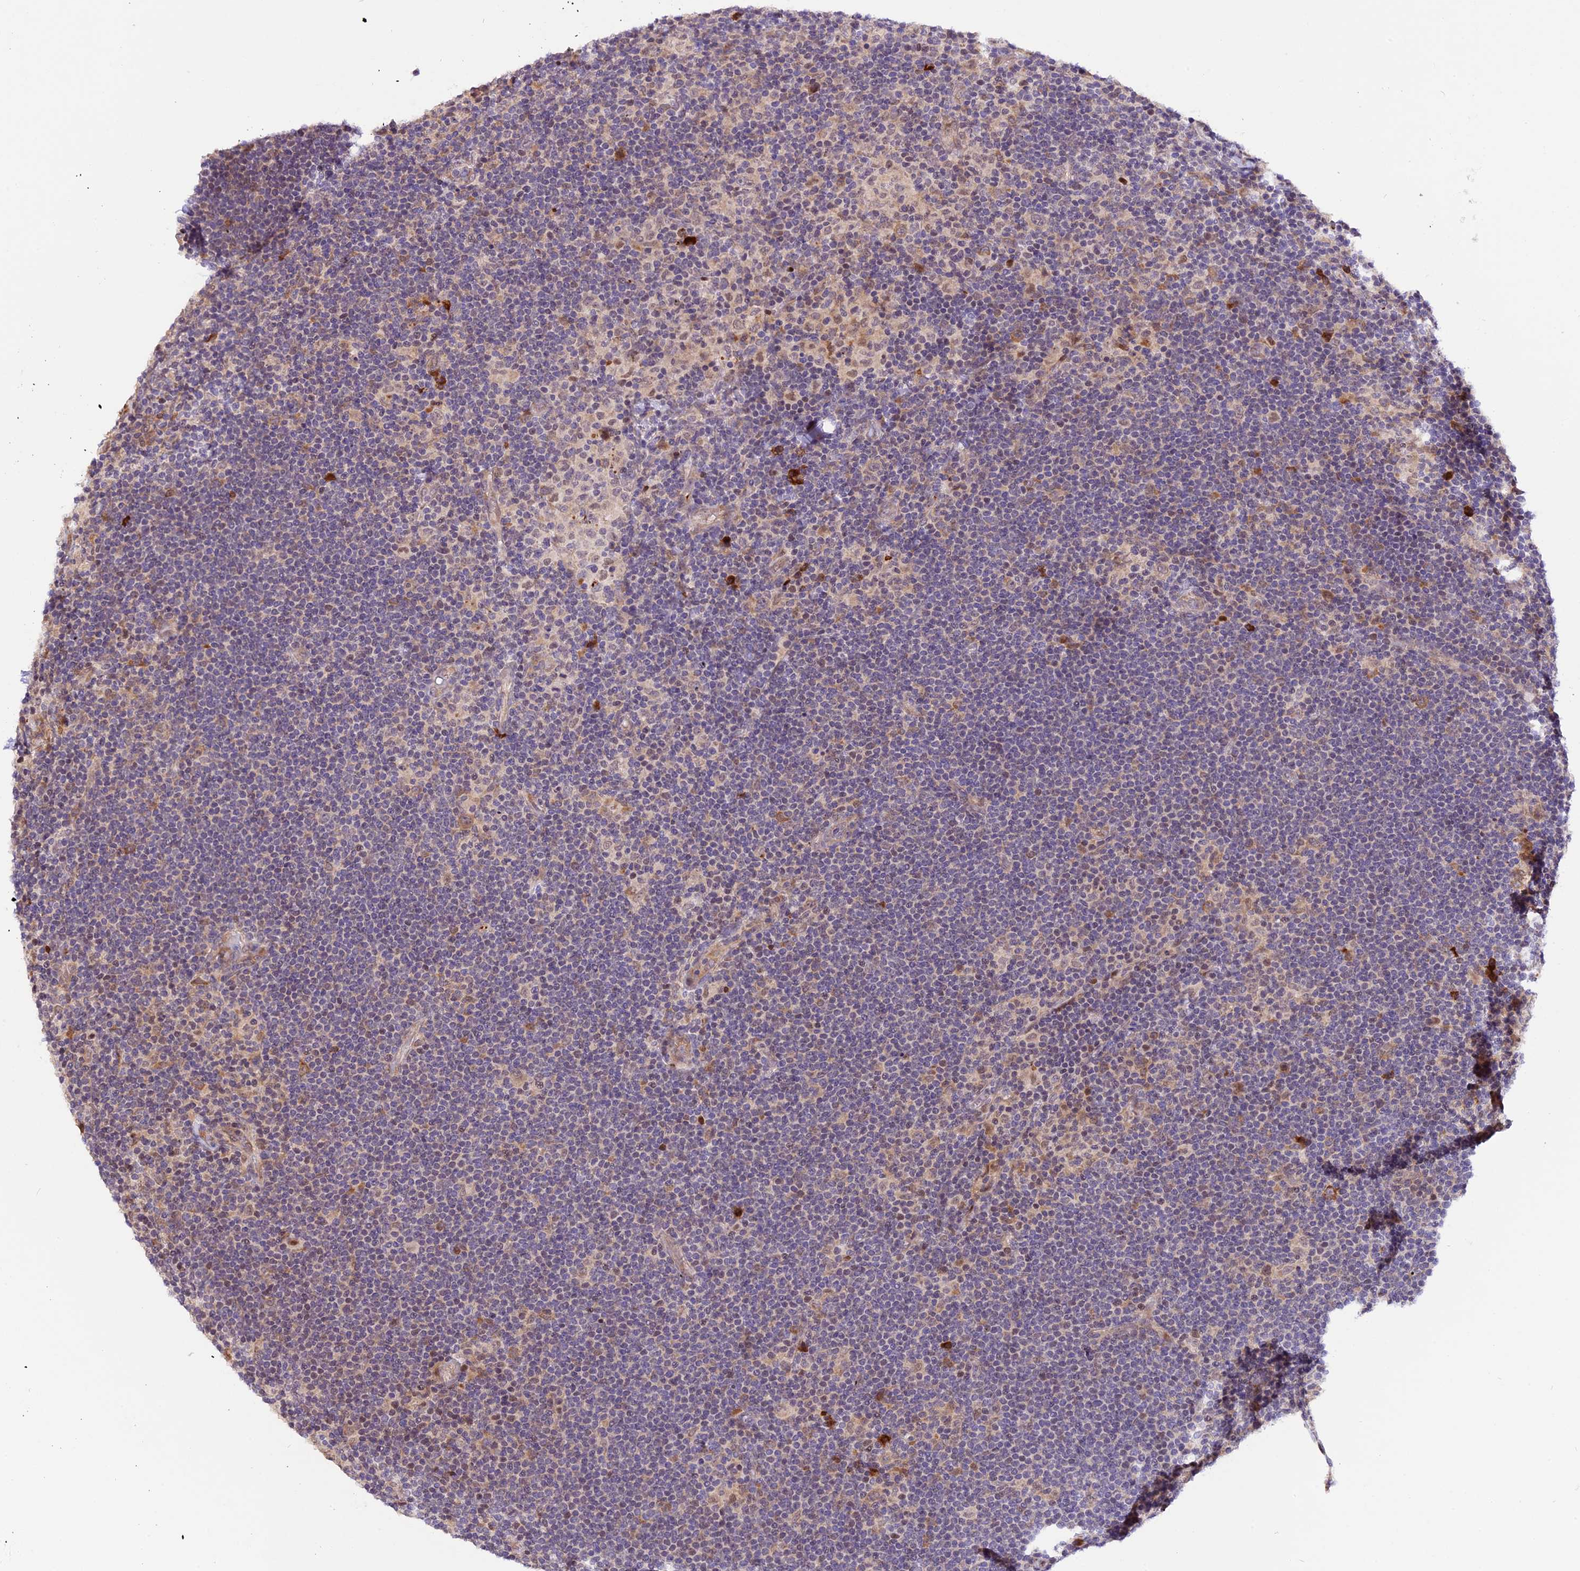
{"staining": {"intensity": "moderate", "quantity": "<25%", "location": "cytoplasmic/membranous,nuclear"}, "tissue": "lymphoma", "cell_type": "Tumor cells", "image_type": "cancer", "snomed": [{"axis": "morphology", "description": "Hodgkin's disease, NOS"}, {"axis": "topography", "description": "Lymph node"}], "caption": "This is a photomicrograph of IHC staining of lymphoma, which shows moderate staining in the cytoplasmic/membranous and nuclear of tumor cells.", "gene": "HERPUD1", "patient": {"sex": "female", "age": 57}}